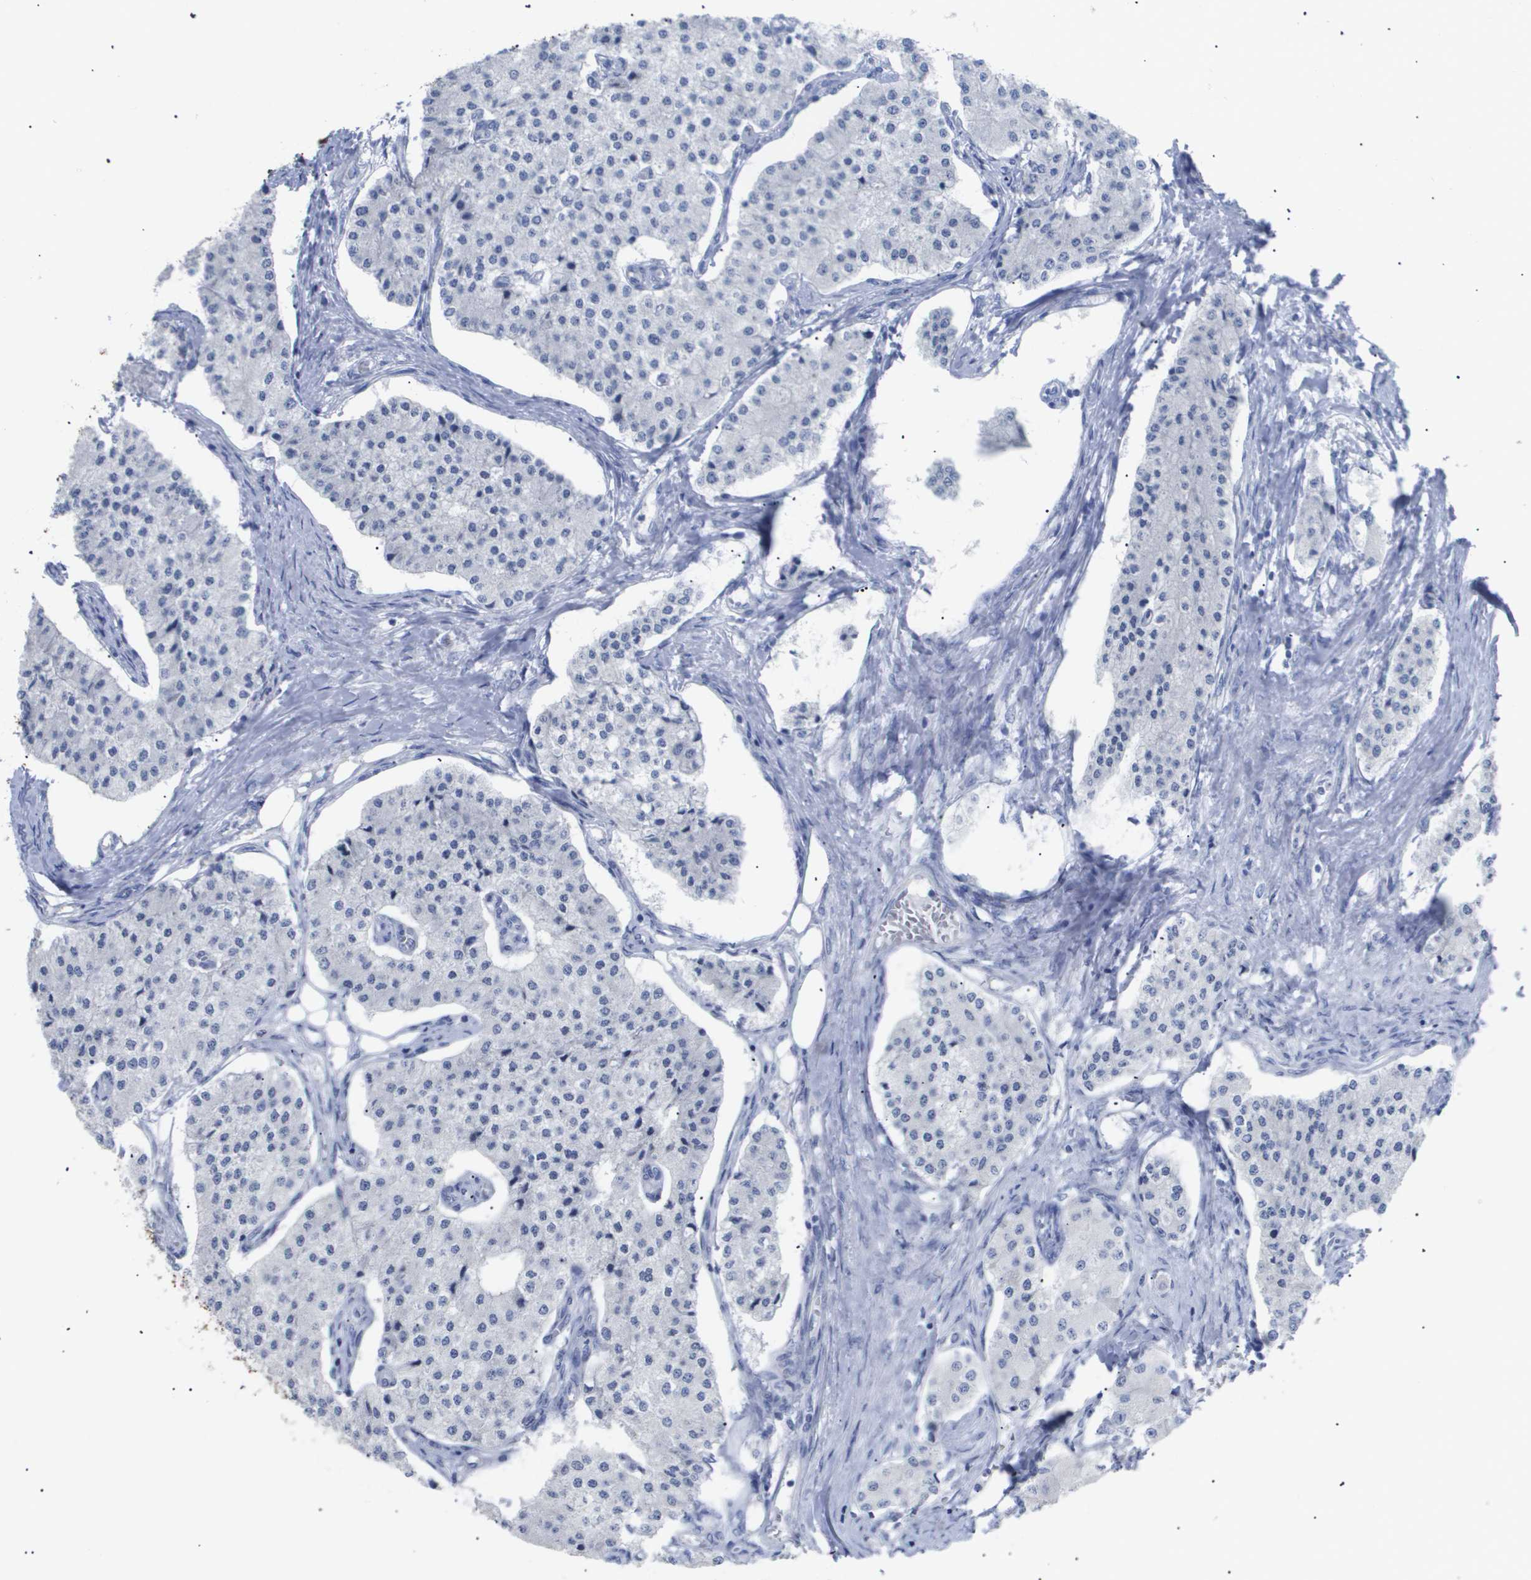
{"staining": {"intensity": "negative", "quantity": "none", "location": "none"}, "tissue": "carcinoid", "cell_type": "Tumor cells", "image_type": "cancer", "snomed": [{"axis": "morphology", "description": "Carcinoid, malignant, NOS"}, {"axis": "topography", "description": "Colon"}], "caption": "Protein analysis of malignant carcinoid reveals no significant staining in tumor cells. (Brightfield microscopy of DAB (3,3'-diaminobenzidine) immunohistochemistry at high magnification).", "gene": "CAV3", "patient": {"sex": "female", "age": 52}}